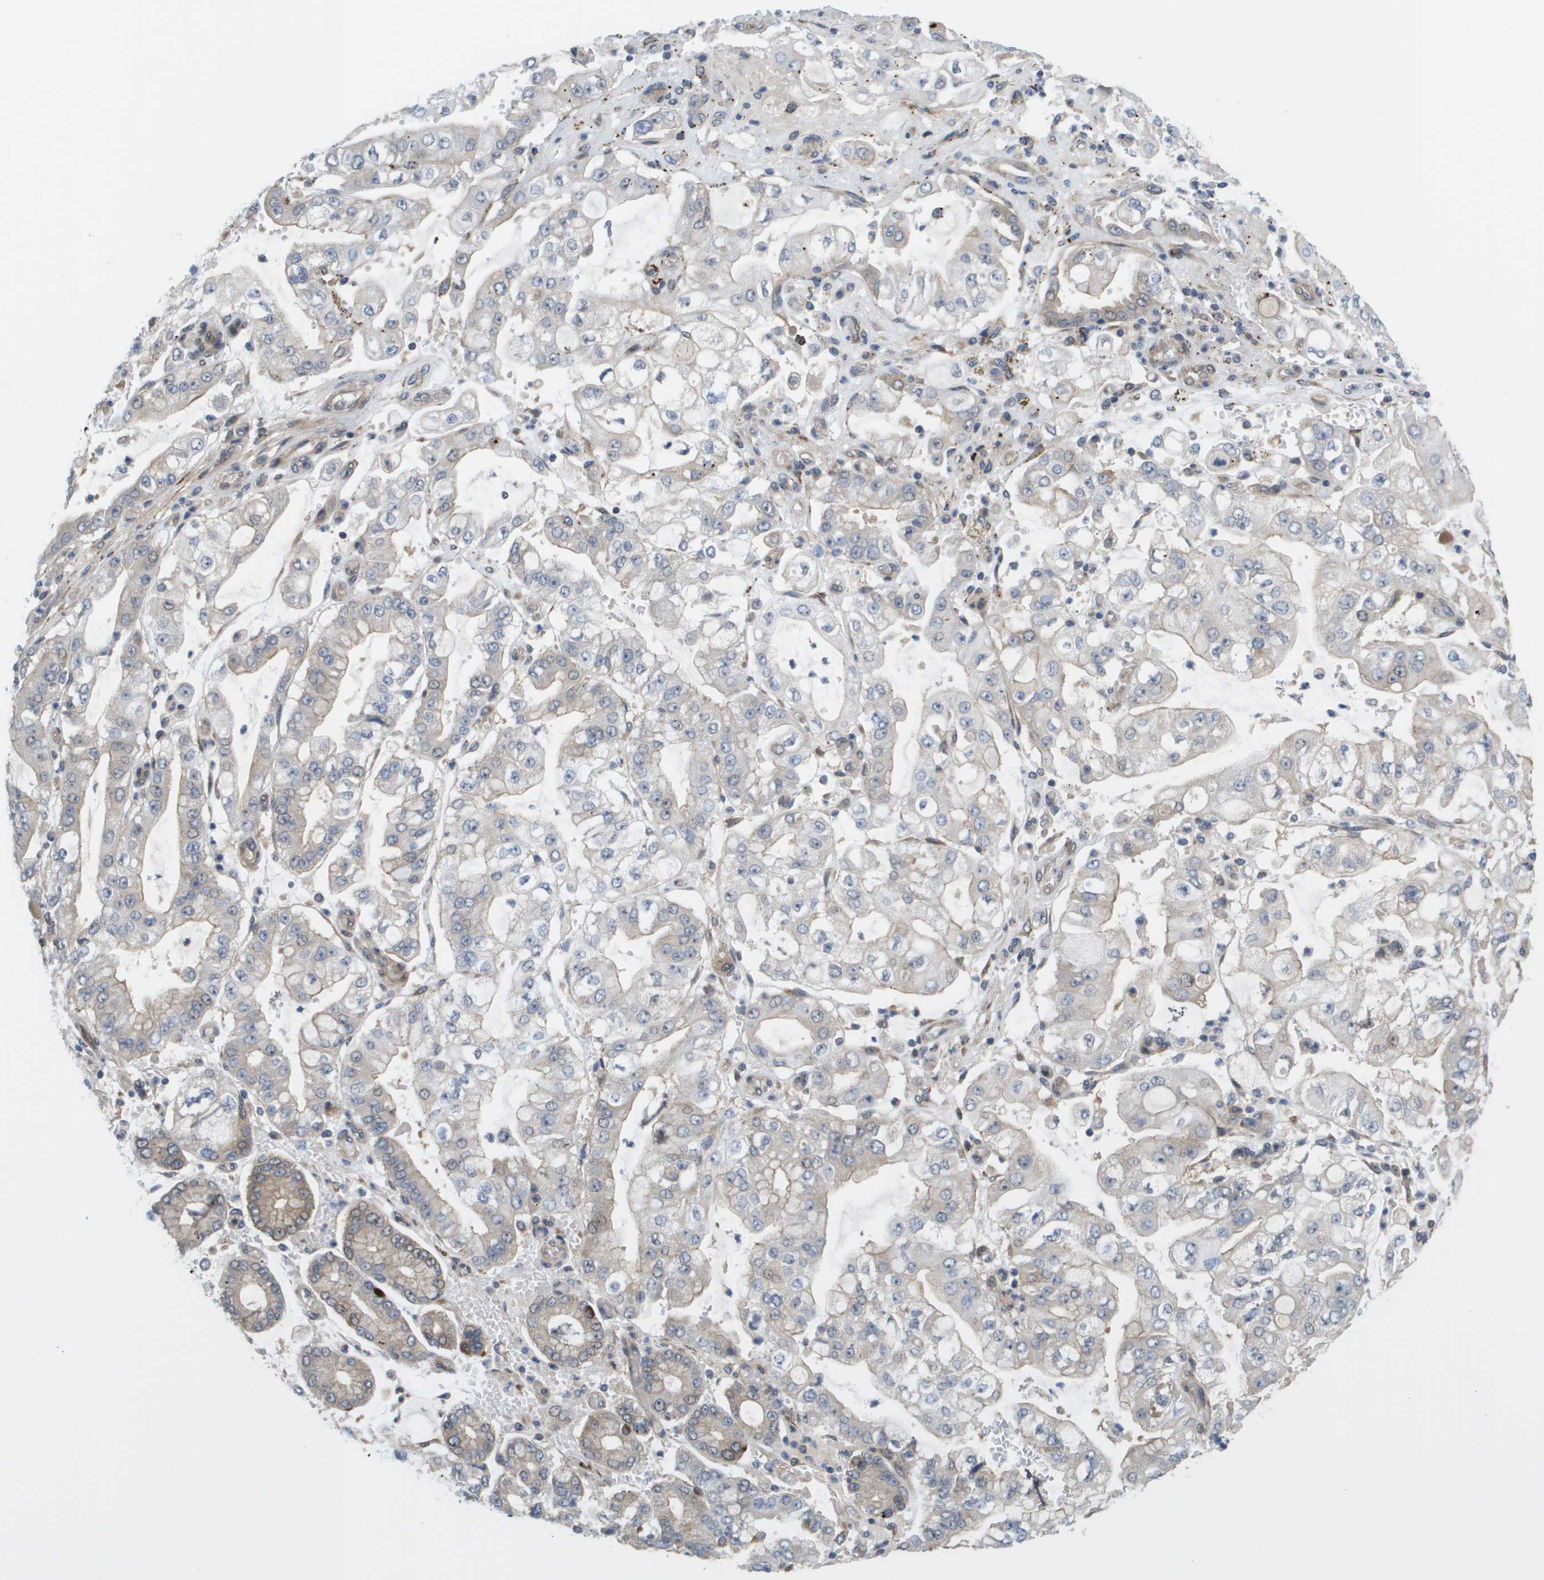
{"staining": {"intensity": "weak", "quantity": "<25%", "location": "cytoplasmic/membranous"}, "tissue": "stomach cancer", "cell_type": "Tumor cells", "image_type": "cancer", "snomed": [{"axis": "morphology", "description": "Adenocarcinoma, NOS"}, {"axis": "topography", "description": "Stomach"}], "caption": "Tumor cells are negative for brown protein staining in stomach cancer.", "gene": "CTPS2", "patient": {"sex": "male", "age": 76}}